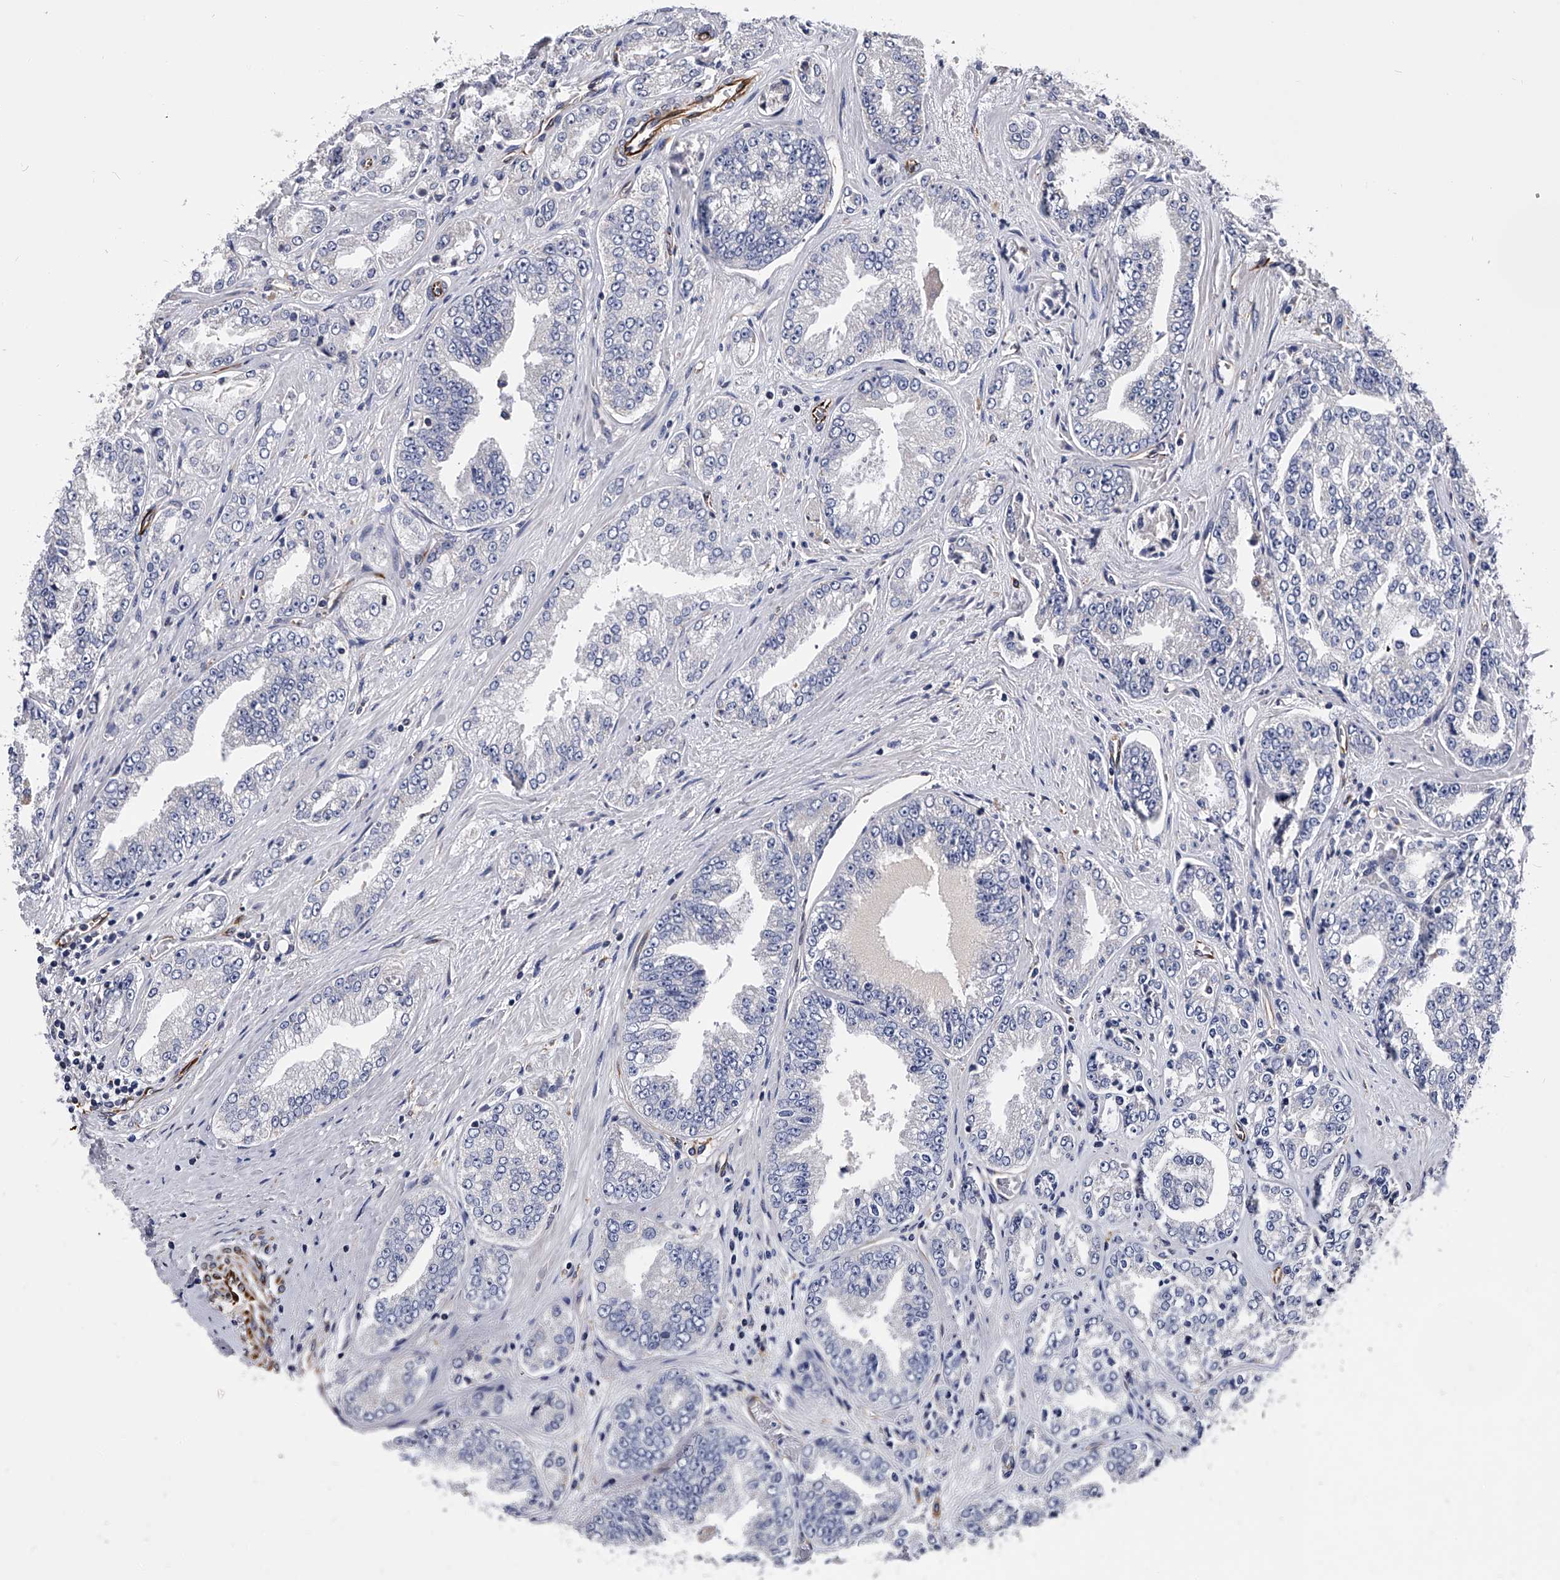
{"staining": {"intensity": "negative", "quantity": "none", "location": "none"}, "tissue": "prostate cancer", "cell_type": "Tumor cells", "image_type": "cancer", "snomed": [{"axis": "morphology", "description": "Adenocarcinoma, High grade"}, {"axis": "topography", "description": "Prostate"}], "caption": "IHC micrograph of human high-grade adenocarcinoma (prostate) stained for a protein (brown), which demonstrates no staining in tumor cells.", "gene": "EFCAB7", "patient": {"sex": "male", "age": 71}}